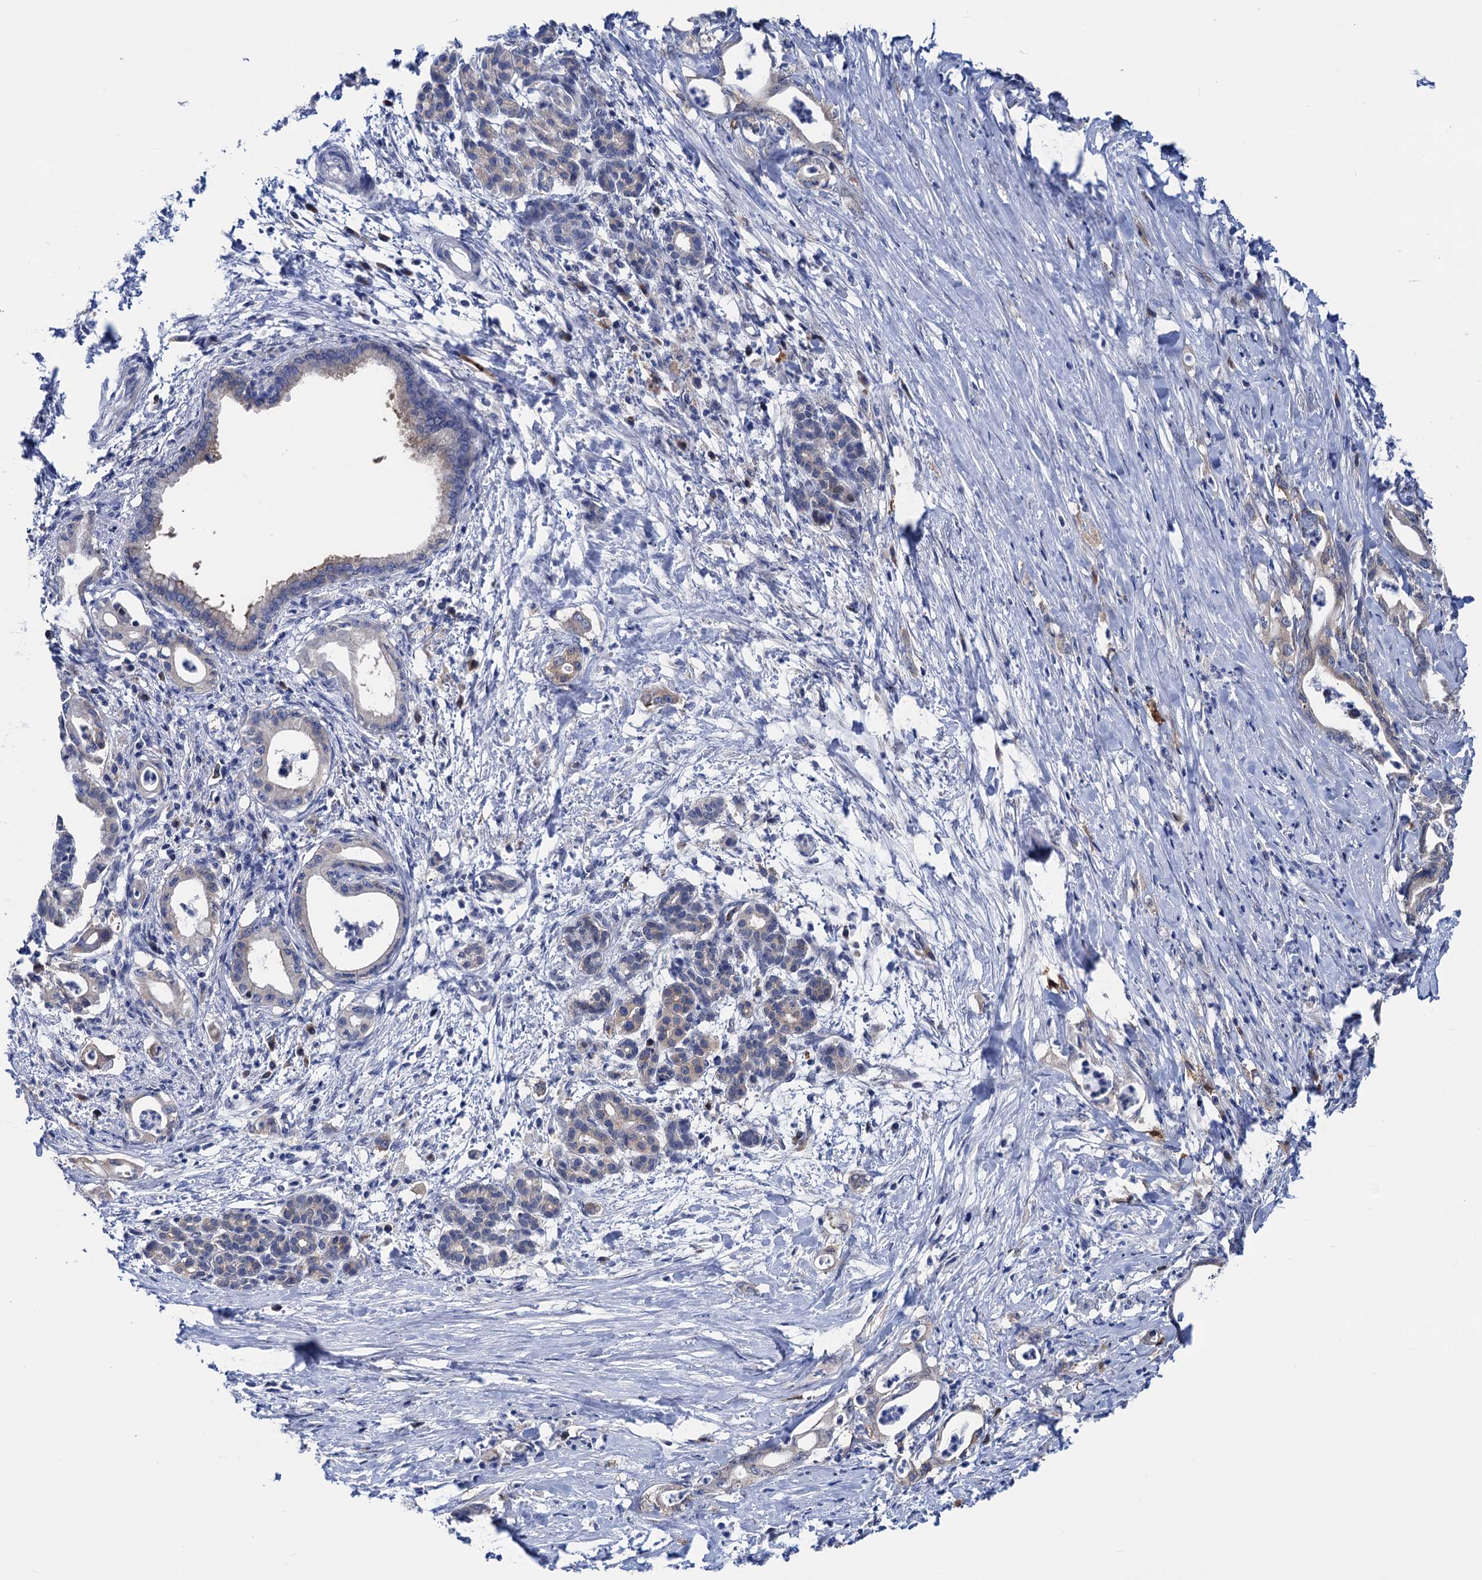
{"staining": {"intensity": "weak", "quantity": "<25%", "location": "cytoplasmic/membranous"}, "tissue": "pancreatic cancer", "cell_type": "Tumor cells", "image_type": "cancer", "snomed": [{"axis": "morphology", "description": "Adenocarcinoma, NOS"}, {"axis": "topography", "description": "Pancreas"}], "caption": "Protein analysis of adenocarcinoma (pancreatic) exhibits no significant positivity in tumor cells. (Brightfield microscopy of DAB (3,3'-diaminobenzidine) immunohistochemistry (IHC) at high magnification).", "gene": "ZNRD2", "patient": {"sex": "female", "age": 55}}